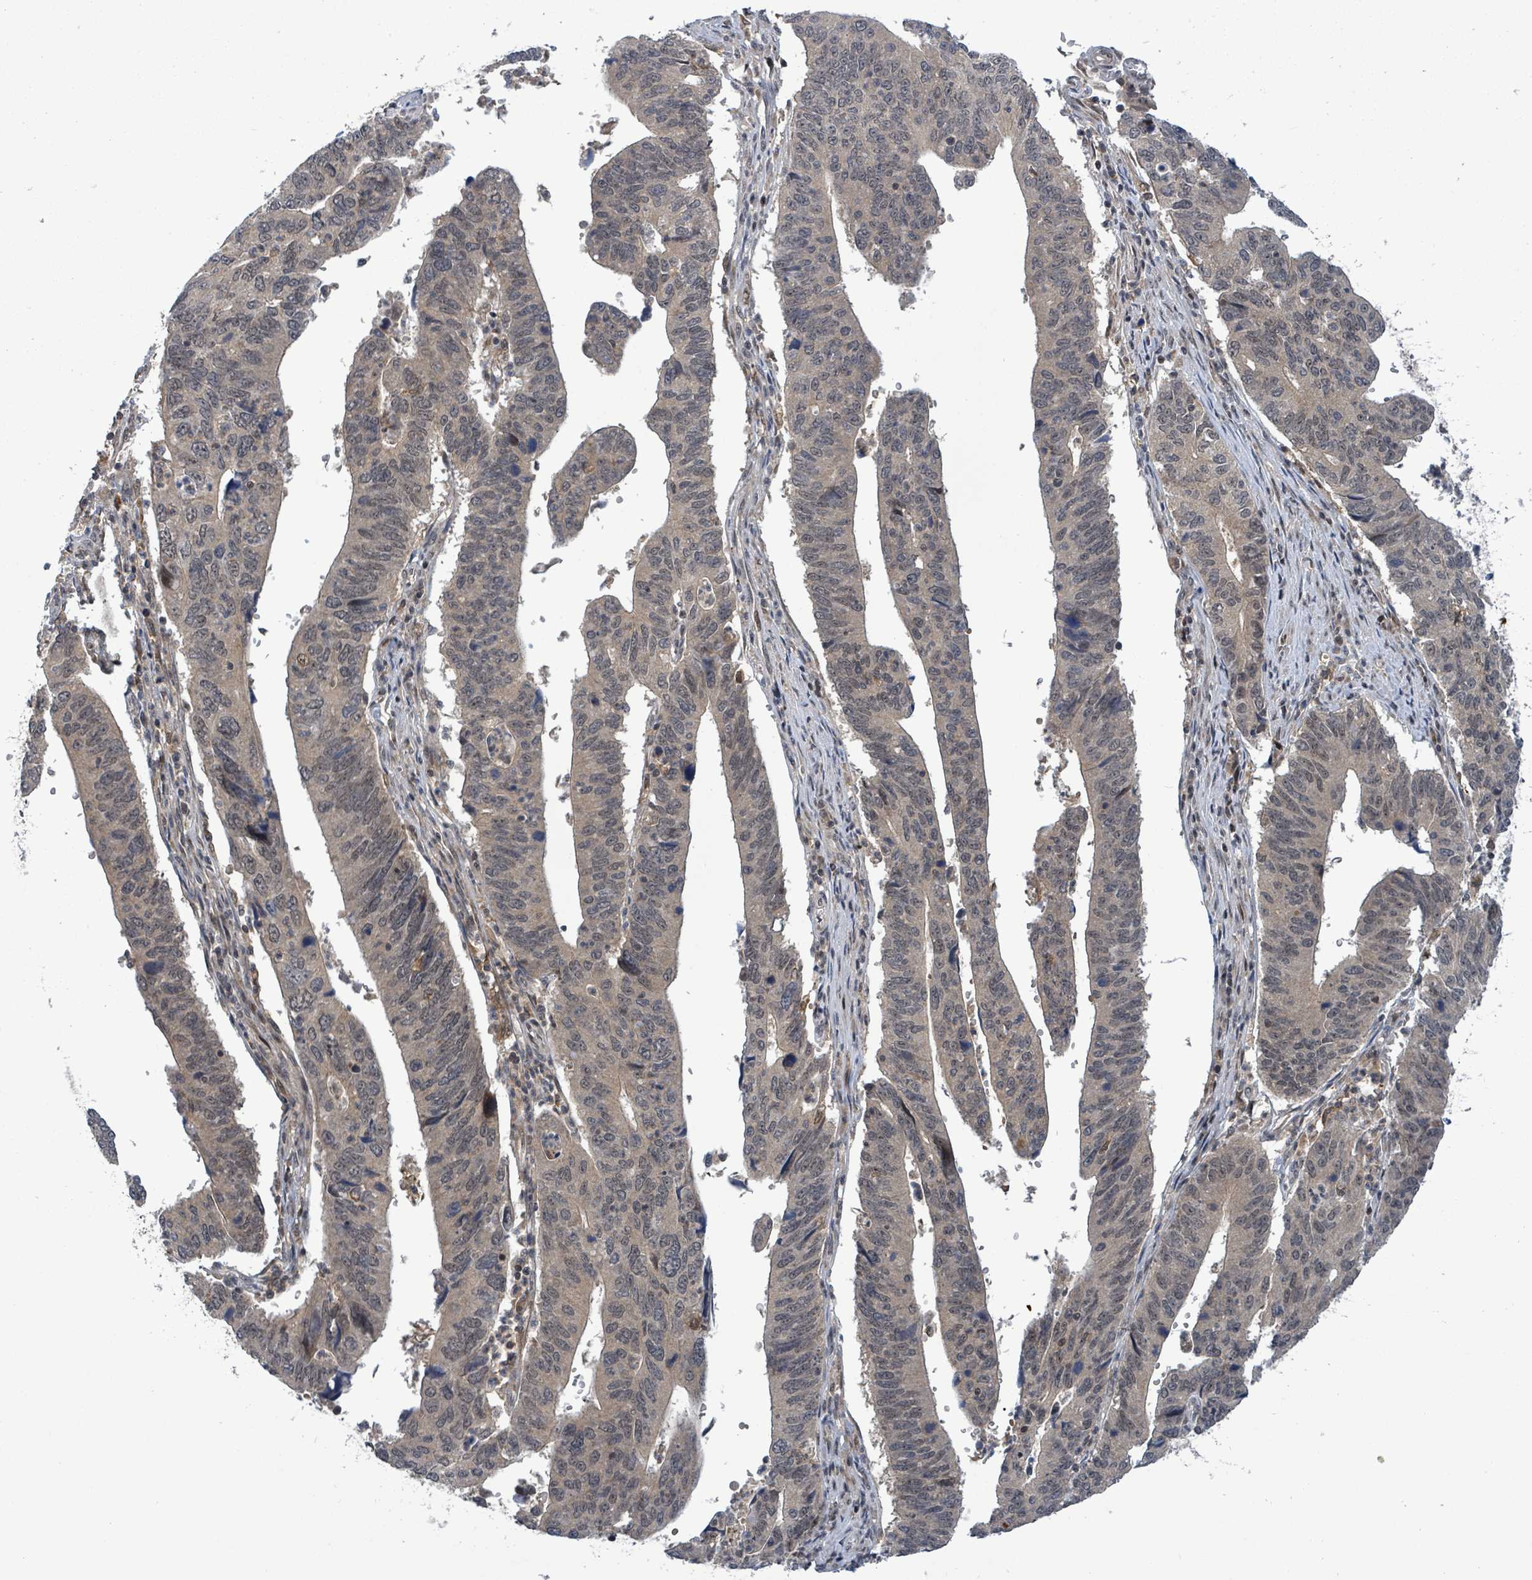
{"staining": {"intensity": "negative", "quantity": "none", "location": "none"}, "tissue": "stomach cancer", "cell_type": "Tumor cells", "image_type": "cancer", "snomed": [{"axis": "morphology", "description": "Adenocarcinoma, NOS"}, {"axis": "topography", "description": "Stomach"}], "caption": "Tumor cells show no significant expression in stomach adenocarcinoma.", "gene": "FBXO6", "patient": {"sex": "male", "age": 59}}